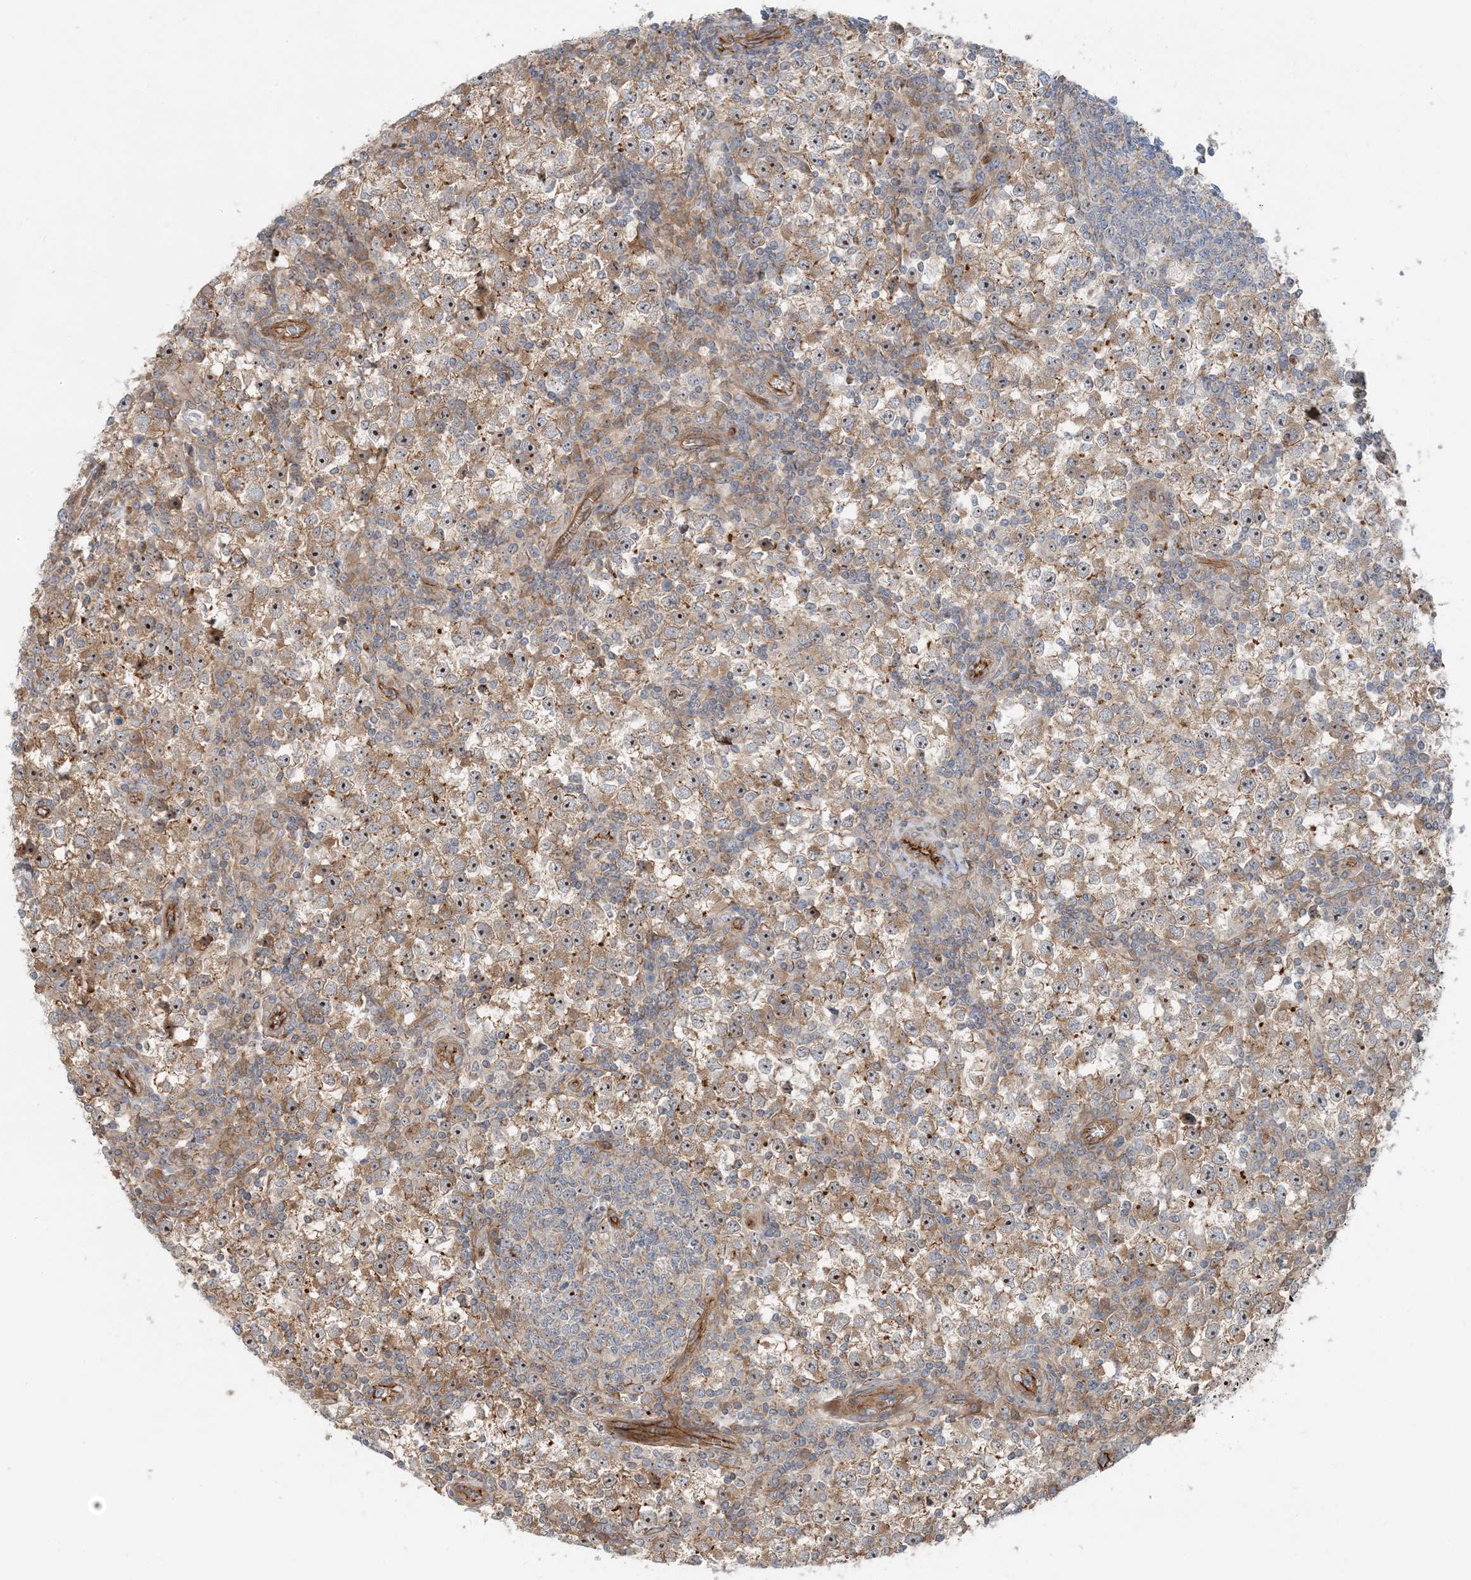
{"staining": {"intensity": "weak", "quantity": ">75%", "location": "cytoplasmic/membranous,nuclear"}, "tissue": "testis cancer", "cell_type": "Tumor cells", "image_type": "cancer", "snomed": [{"axis": "morphology", "description": "Seminoma, NOS"}, {"axis": "topography", "description": "Testis"}], "caption": "A brown stain labels weak cytoplasmic/membranous and nuclear staining of a protein in human seminoma (testis) tumor cells.", "gene": "MYL5", "patient": {"sex": "male", "age": 65}}